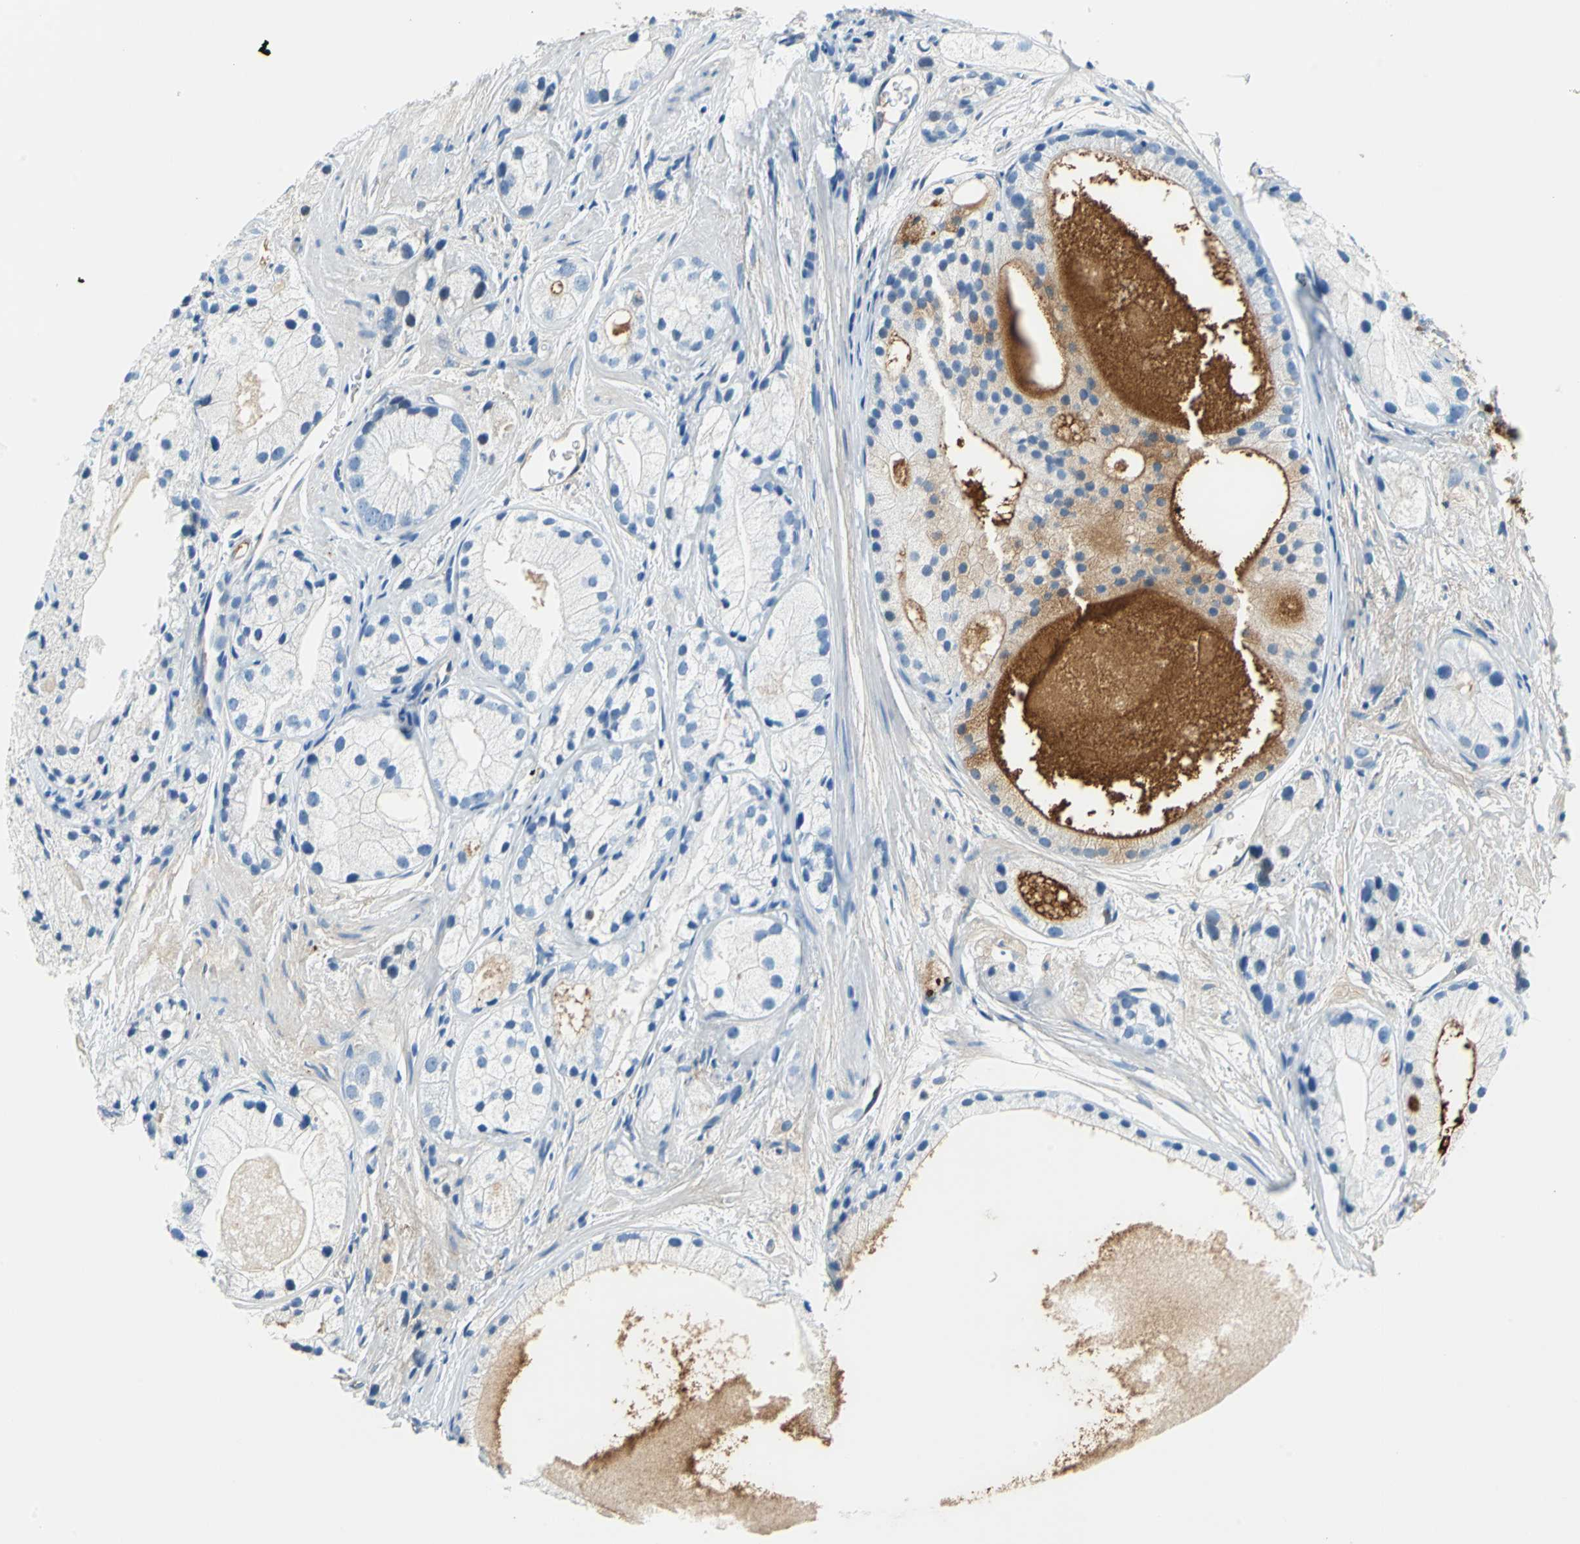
{"staining": {"intensity": "moderate", "quantity": "<25%", "location": "cytoplasmic/membranous"}, "tissue": "prostate cancer", "cell_type": "Tumor cells", "image_type": "cancer", "snomed": [{"axis": "morphology", "description": "Adenocarcinoma, Low grade"}, {"axis": "topography", "description": "Prostate"}], "caption": "A histopathology image of human prostate adenocarcinoma (low-grade) stained for a protein demonstrates moderate cytoplasmic/membranous brown staining in tumor cells. (brown staining indicates protein expression, while blue staining denotes nuclei).", "gene": "ALB", "patient": {"sex": "male", "age": 69}}